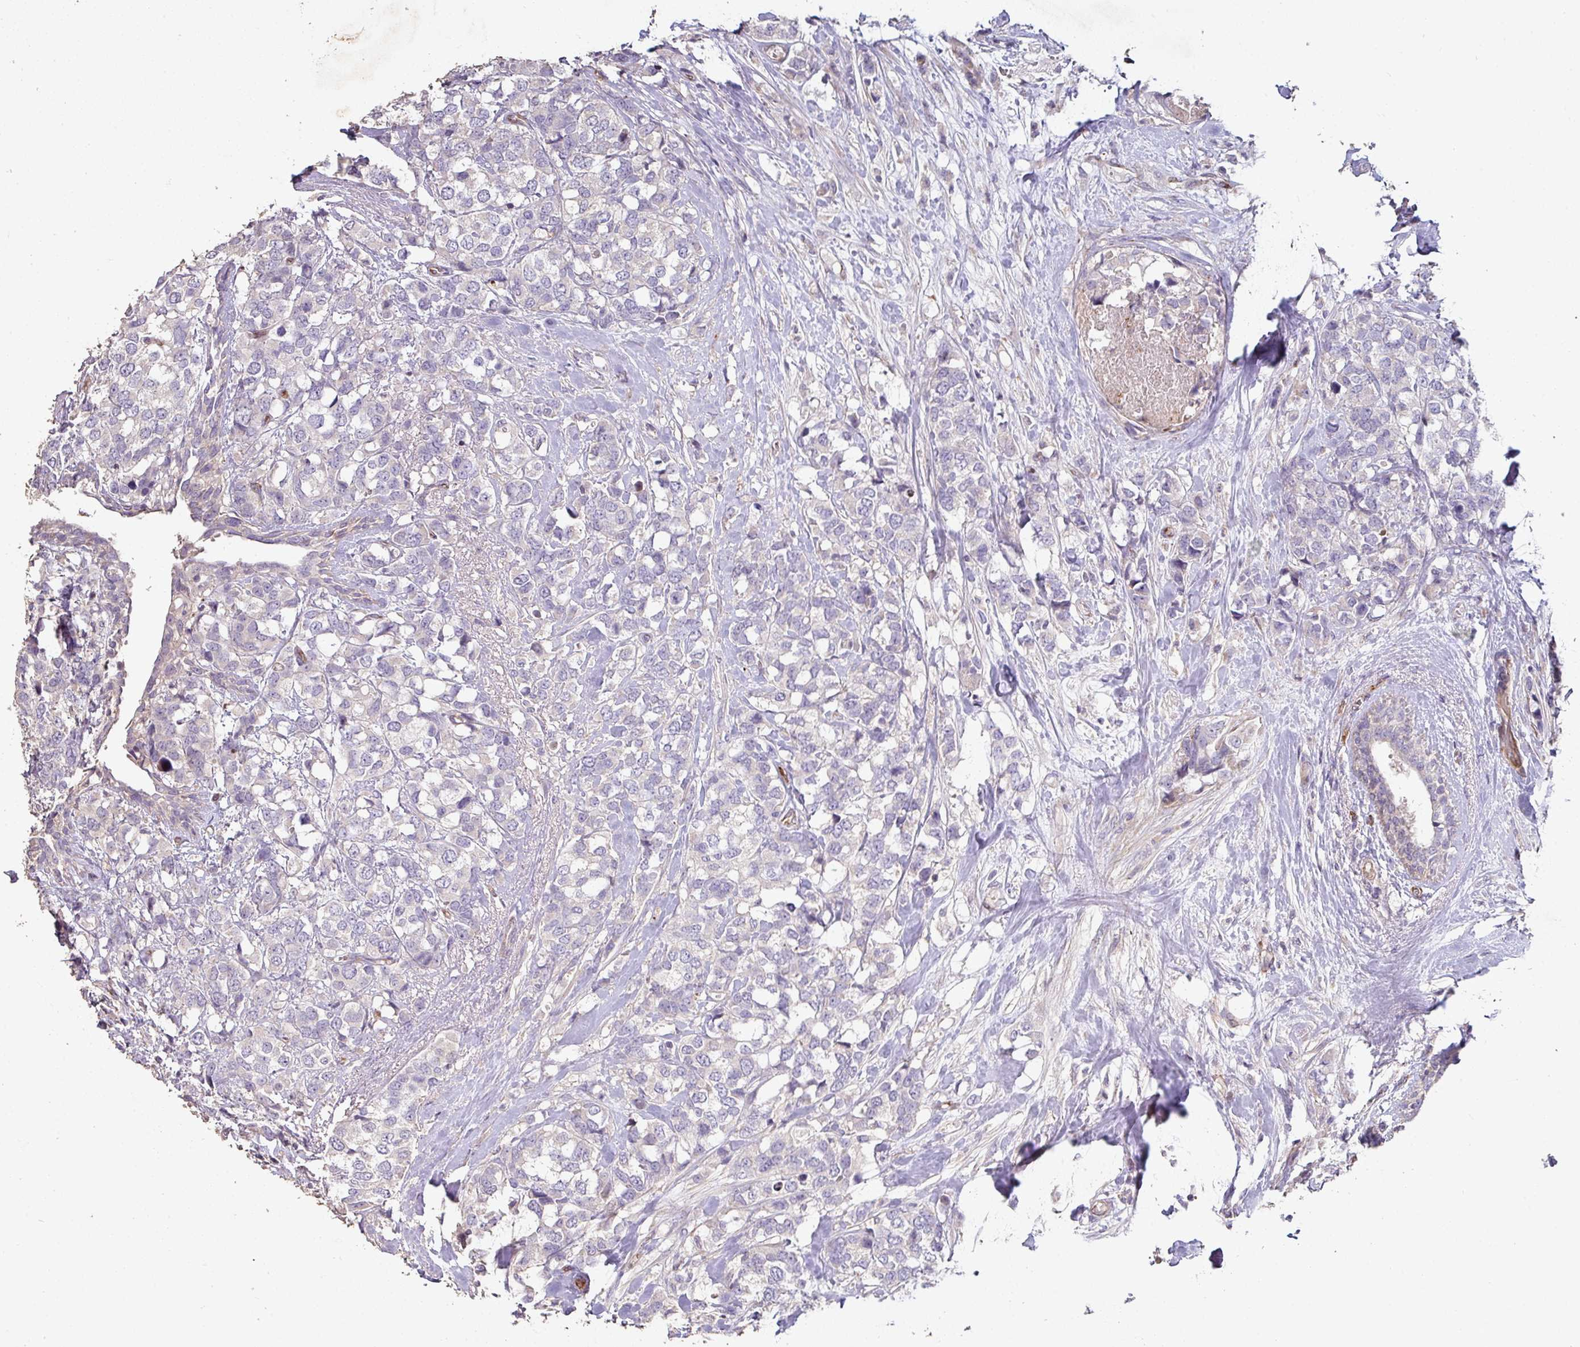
{"staining": {"intensity": "negative", "quantity": "none", "location": "none"}, "tissue": "breast cancer", "cell_type": "Tumor cells", "image_type": "cancer", "snomed": [{"axis": "morphology", "description": "Lobular carcinoma"}, {"axis": "topography", "description": "Breast"}], "caption": "This is a image of immunohistochemistry staining of lobular carcinoma (breast), which shows no expression in tumor cells.", "gene": "RPL23A", "patient": {"sex": "female", "age": 59}}